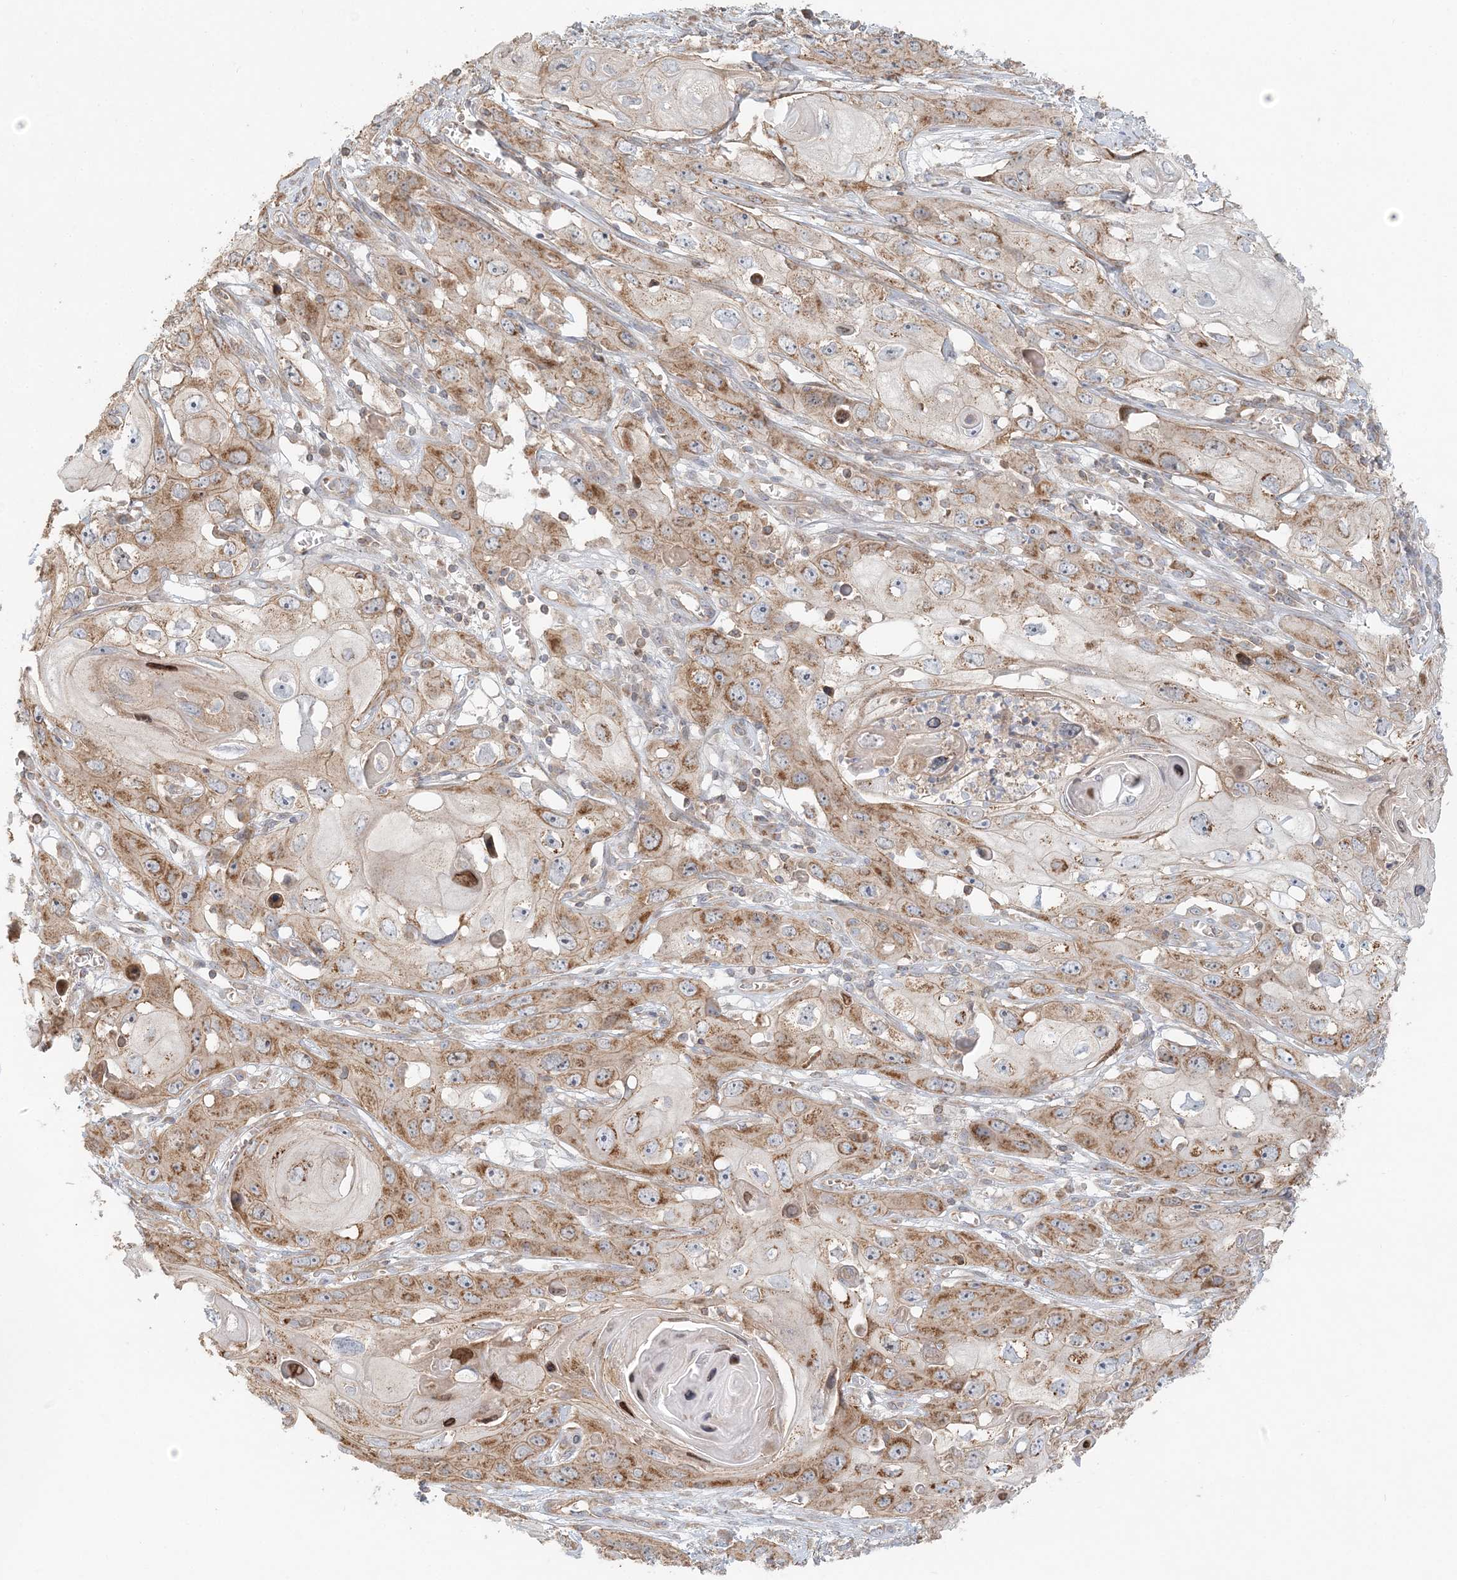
{"staining": {"intensity": "moderate", "quantity": ">75%", "location": "cytoplasmic/membranous"}, "tissue": "skin cancer", "cell_type": "Tumor cells", "image_type": "cancer", "snomed": [{"axis": "morphology", "description": "Squamous cell carcinoma, NOS"}, {"axis": "topography", "description": "Skin"}], "caption": "The image shows immunohistochemical staining of skin squamous cell carcinoma. There is moderate cytoplasmic/membranous expression is identified in approximately >75% of tumor cells. (DAB (3,3'-diaminobenzidine) = brown stain, brightfield microscopy at high magnification).", "gene": "KIAA0232", "patient": {"sex": "male", "age": 55}}